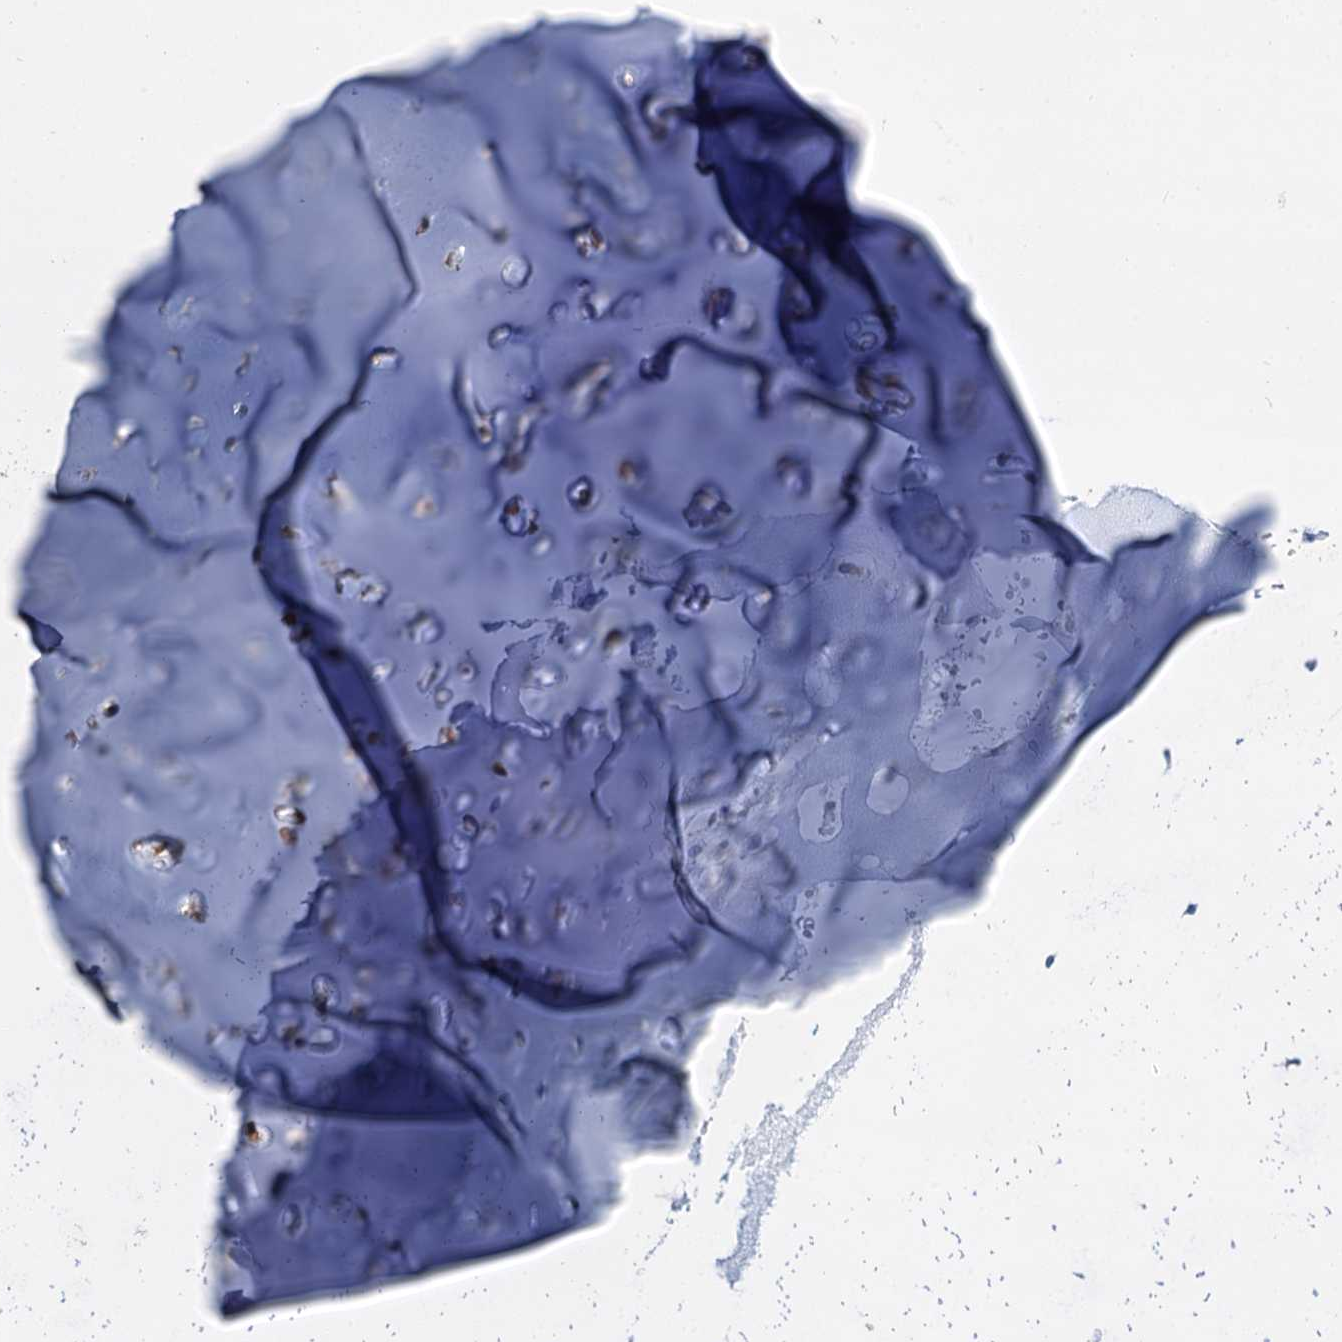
{"staining": {"intensity": "weak", "quantity": "25%-75%", "location": "cytoplasmic/membranous"}, "tissue": "adipose tissue", "cell_type": "Adipocytes", "image_type": "normal", "snomed": [{"axis": "morphology", "description": "Normal tissue, NOS"}, {"axis": "morphology", "description": "Basal cell carcinoma"}, {"axis": "topography", "description": "Cartilage tissue"}, {"axis": "topography", "description": "Nasopharynx"}, {"axis": "topography", "description": "Oral tissue"}], "caption": "Immunohistochemical staining of benign human adipose tissue displays 25%-75% levels of weak cytoplasmic/membranous protein expression in approximately 25%-75% of adipocytes.", "gene": "TRIM77", "patient": {"sex": "female", "age": 77}}